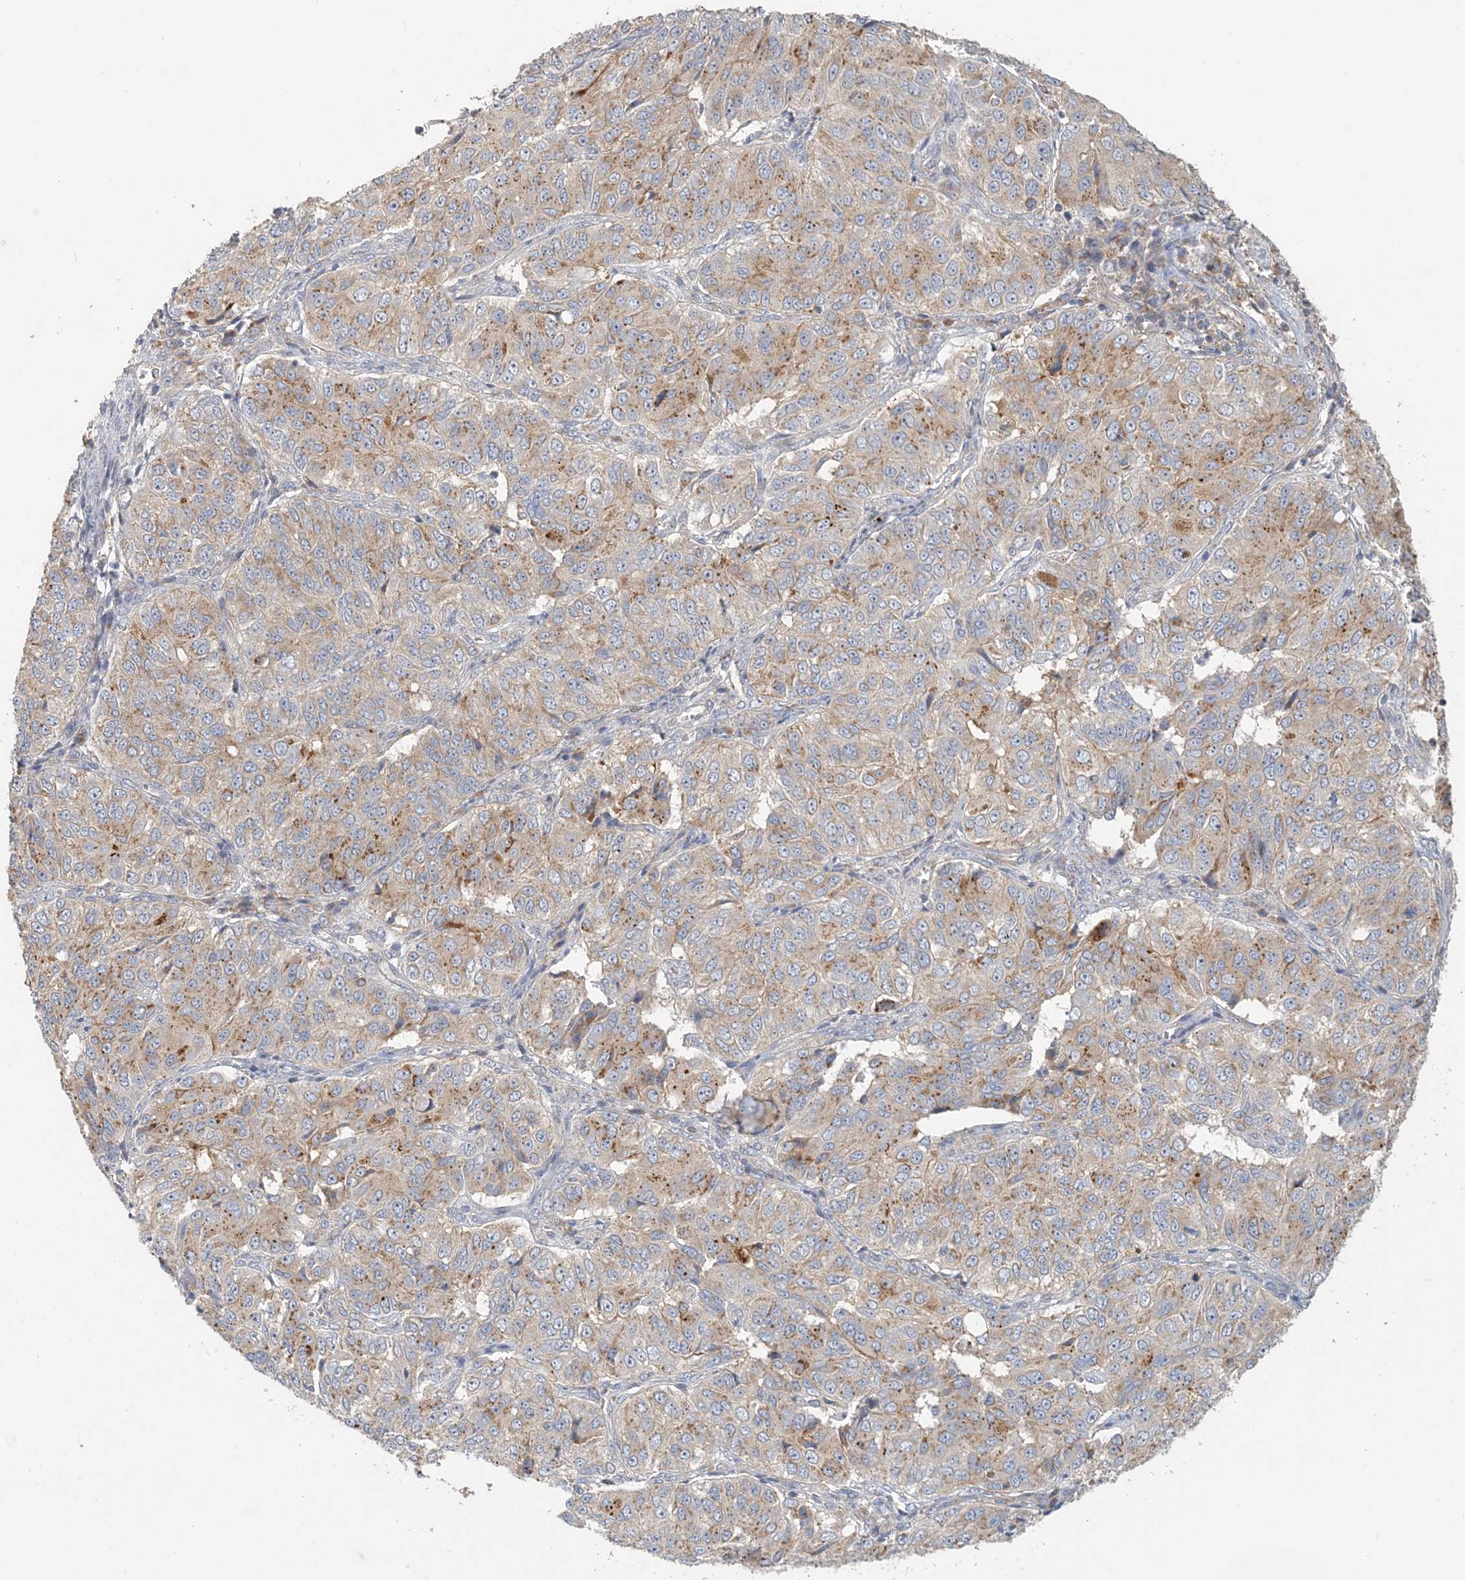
{"staining": {"intensity": "moderate", "quantity": "25%-75%", "location": "cytoplasmic/membranous"}, "tissue": "ovarian cancer", "cell_type": "Tumor cells", "image_type": "cancer", "snomed": [{"axis": "morphology", "description": "Carcinoma, endometroid"}, {"axis": "topography", "description": "Ovary"}], "caption": "Brown immunohistochemical staining in human ovarian cancer (endometroid carcinoma) exhibits moderate cytoplasmic/membranous positivity in about 25%-75% of tumor cells.", "gene": "SPPL2A", "patient": {"sex": "female", "age": 51}}